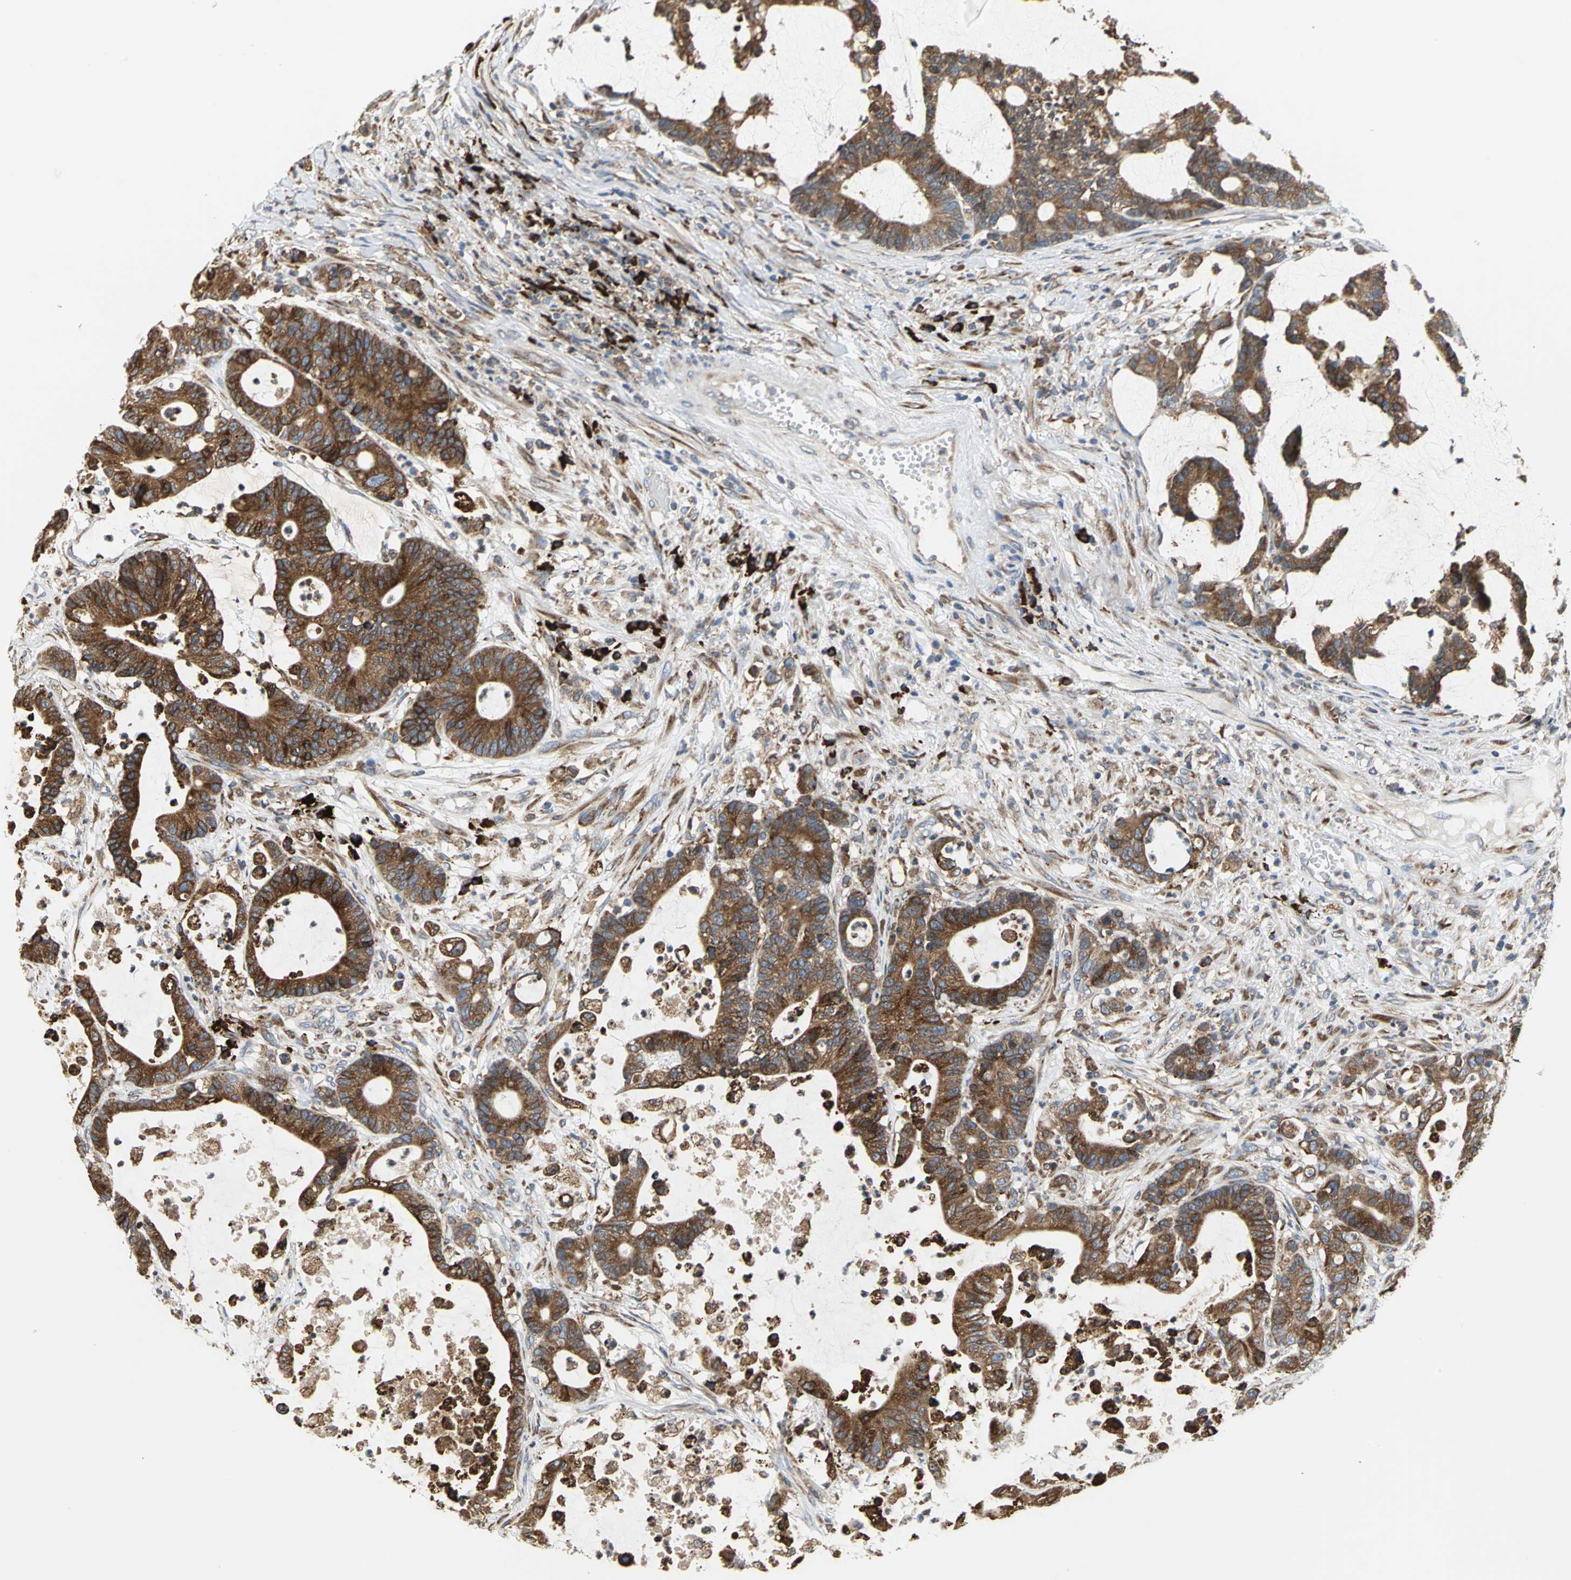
{"staining": {"intensity": "strong", "quantity": ">75%", "location": "cytoplasmic/membranous"}, "tissue": "colorectal cancer", "cell_type": "Tumor cells", "image_type": "cancer", "snomed": [{"axis": "morphology", "description": "Adenocarcinoma, NOS"}, {"axis": "topography", "description": "Colon"}], "caption": "This is an image of IHC staining of adenocarcinoma (colorectal), which shows strong staining in the cytoplasmic/membranous of tumor cells.", "gene": "SDF2L1", "patient": {"sex": "female", "age": 84}}